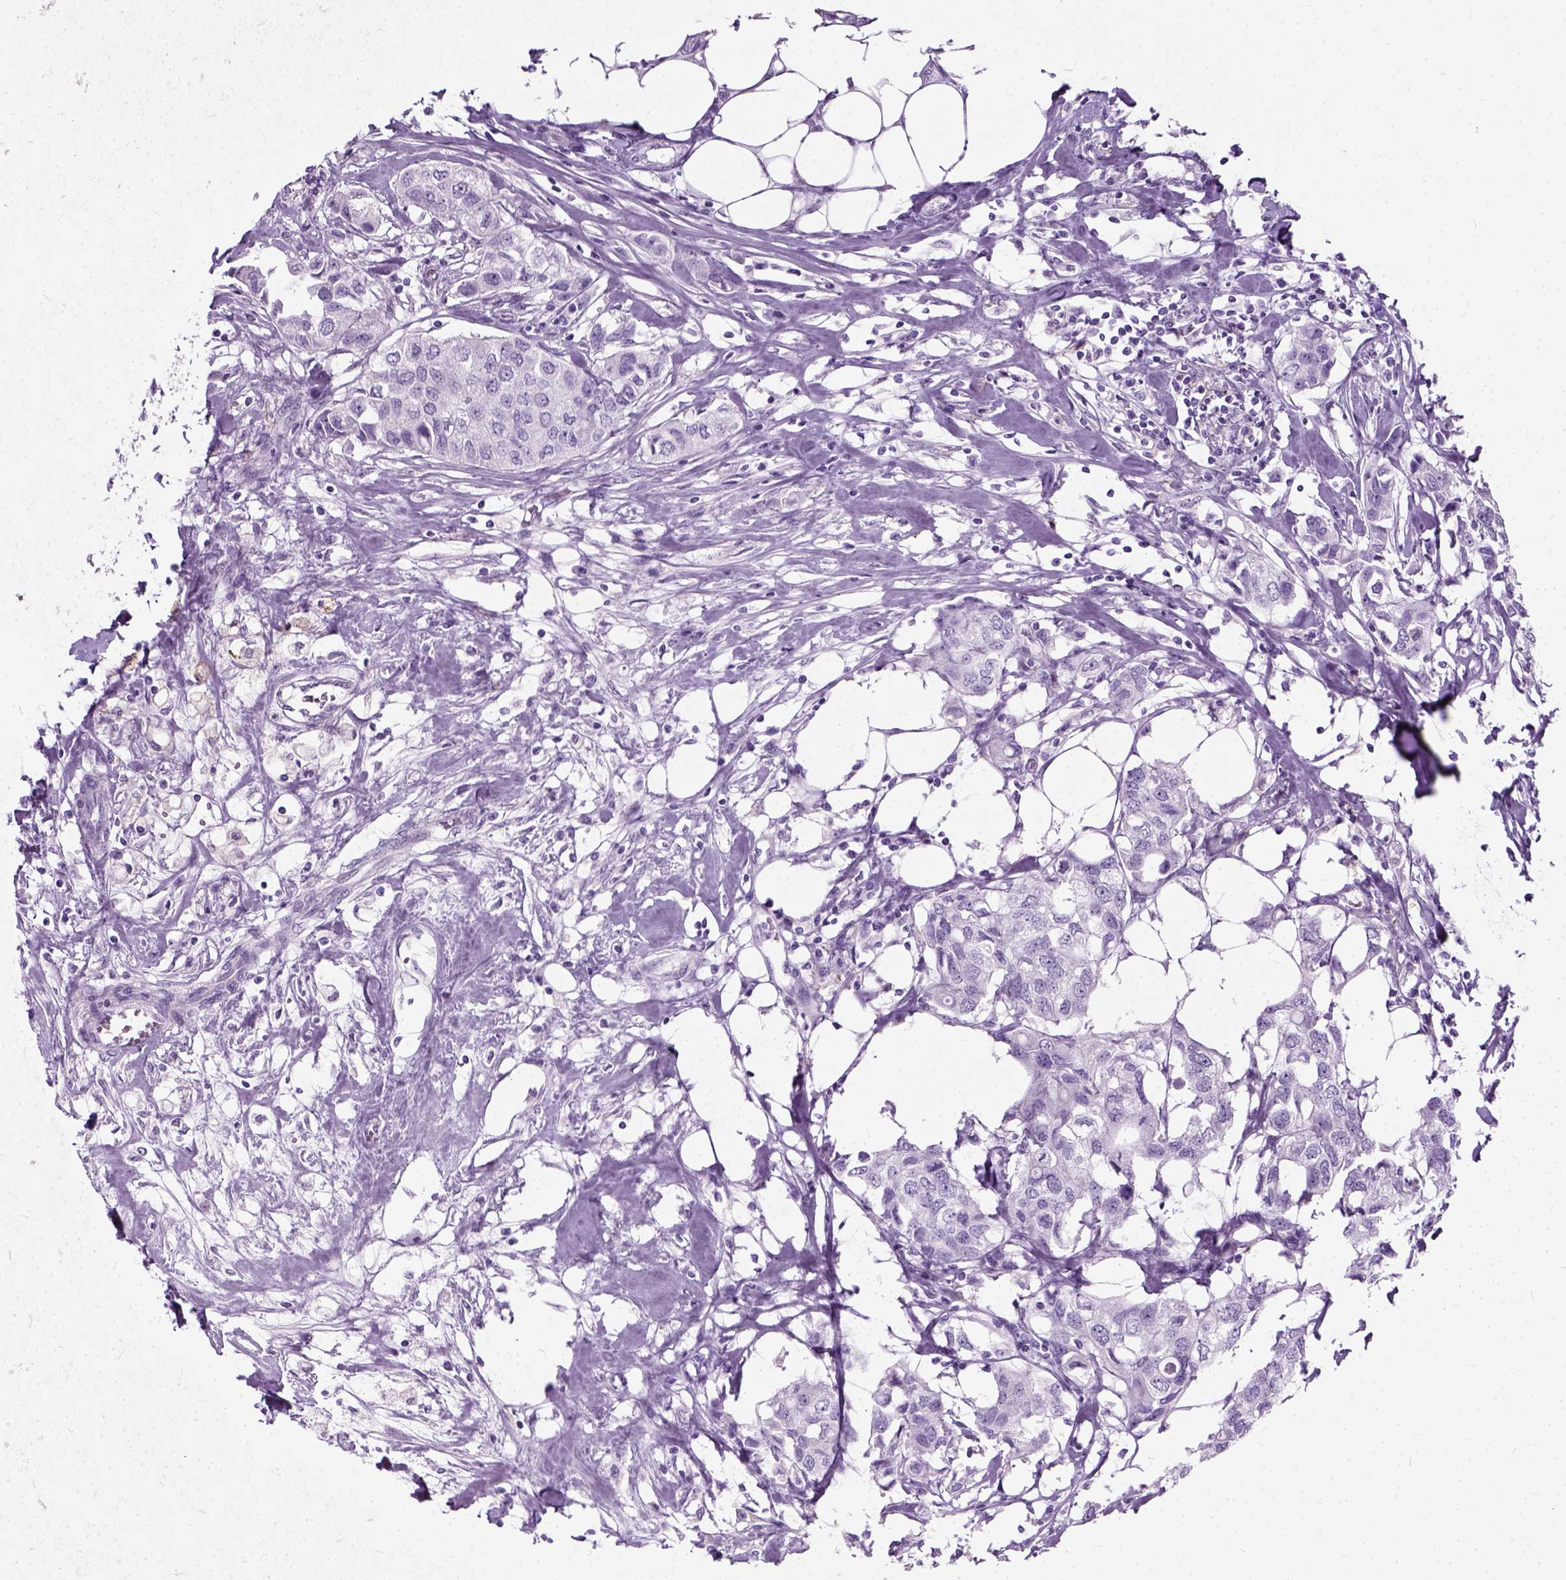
{"staining": {"intensity": "negative", "quantity": "none", "location": "none"}, "tissue": "breast cancer", "cell_type": "Tumor cells", "image_type": "cancer", "snomed": [{"axis": "morphology", "description": "Duct carcinoma"}, {"axis": "topography", "description": "Breast"}], "caption": "High magnification brightfield microscopy of infiltrating ductal carcinoma (breast) stained with DAB (brown) and counterstained with hematoxylin (blue): tumor cells show no significant expression. (DAB IHC with hematoxylin counter stain).", "gene": "AXDND1", "patient": {"sex": "female", "age": 80}}